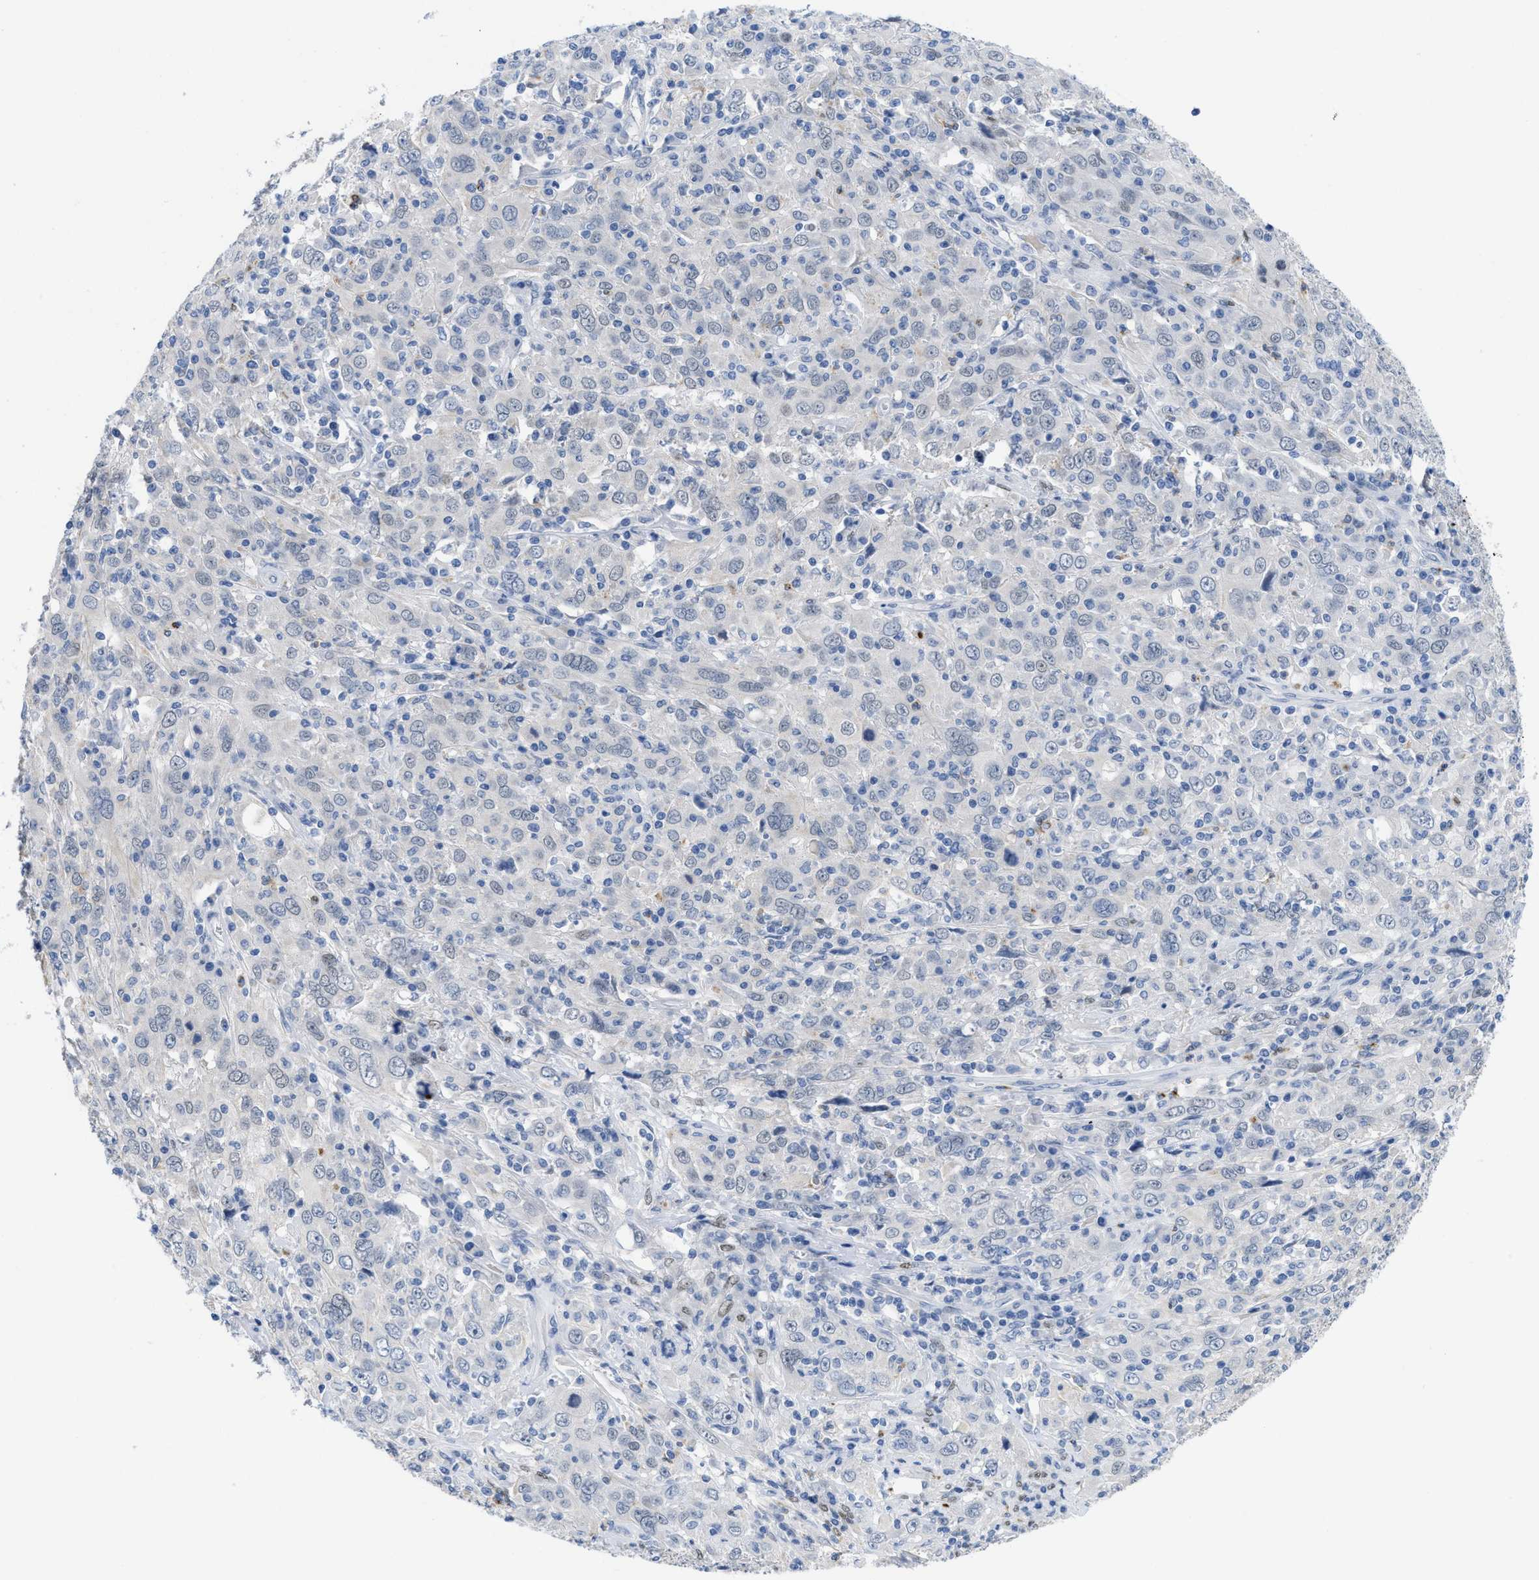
{"staining": {"intensity": "negative", "quantity": "none", "location": "none"}, "tissue": "cervical cancer", "cell_type": "Tumor cells", "image_type": "cancer", "snomed": [{"axis": "morphology", "description": "Squamous cell carcinoma, NOS"}, {"axis": "topography", "description": "Cervix"}], "caption": "Immunohistochemistry (IHC) photomicrograph of neoplastic tissue: cervical squamous cell carcinoma stained with DAB (3,3'-diaminobenzidine) reveals no significant protein positivity in tumor cells.", "gene": "NFIX", "patient": {"sex": "female", "age": 46}}